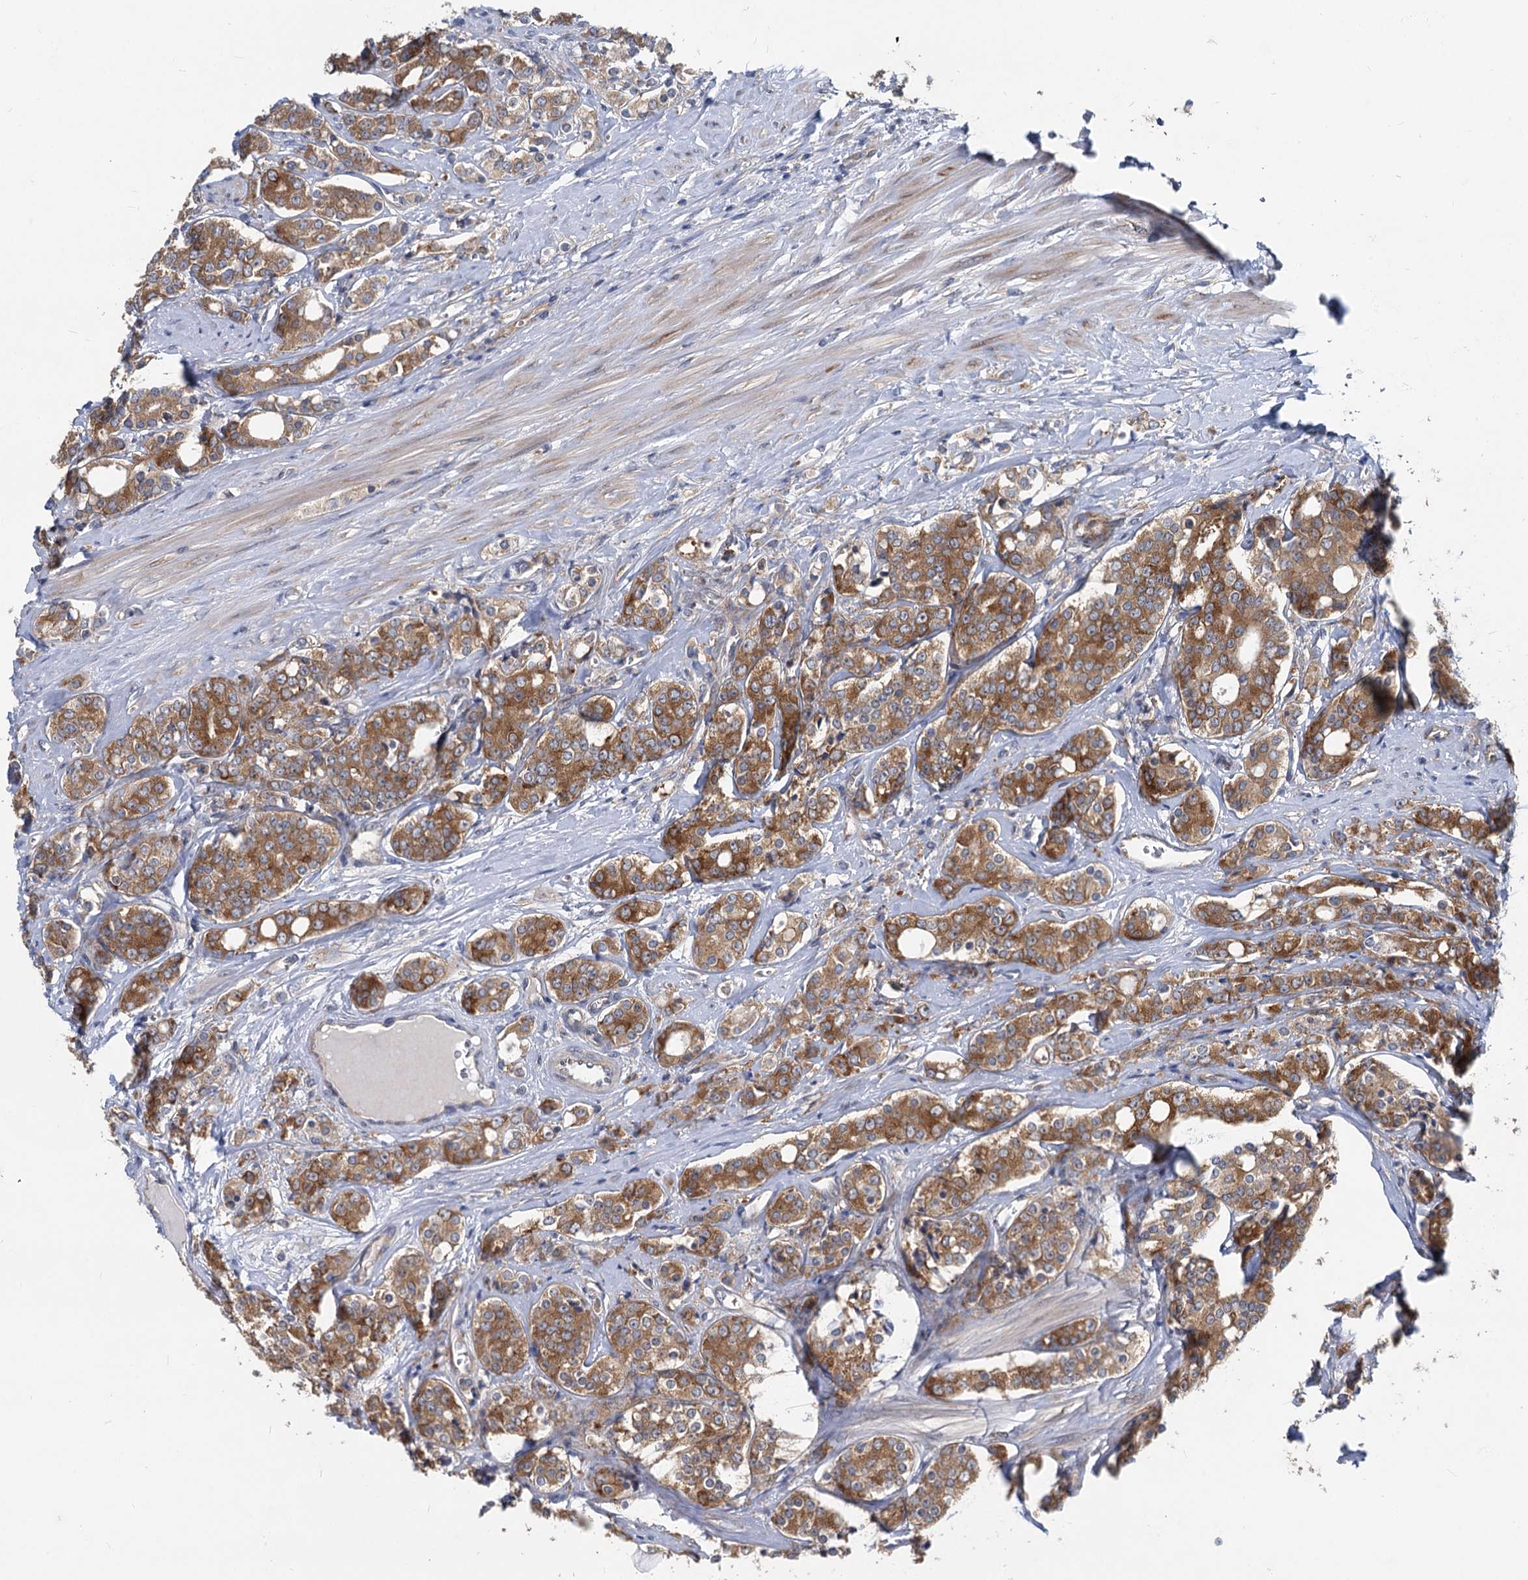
{"staining": {"intensity": "moderate", "quantity": ">75%", "location": "cytoplasmic/membranous"}, "tissue": "prostate cancer", "cell_type": "Tumor cells", "image_type": "cancer", "snomed": [{"axis": "morphology", "description": "Adenocarcinoma, High grade"}, {"axis": "topography", "description": "Prostate"}], "caption": "A photomicrograph of prostate high-grade adenocarcinoma stained for a protein reveals moderate cytoplasmic/membranous brown staining in tumor cells.", "gene": "EIF2B2", "patient": {"sex": "male", "age": 62}}